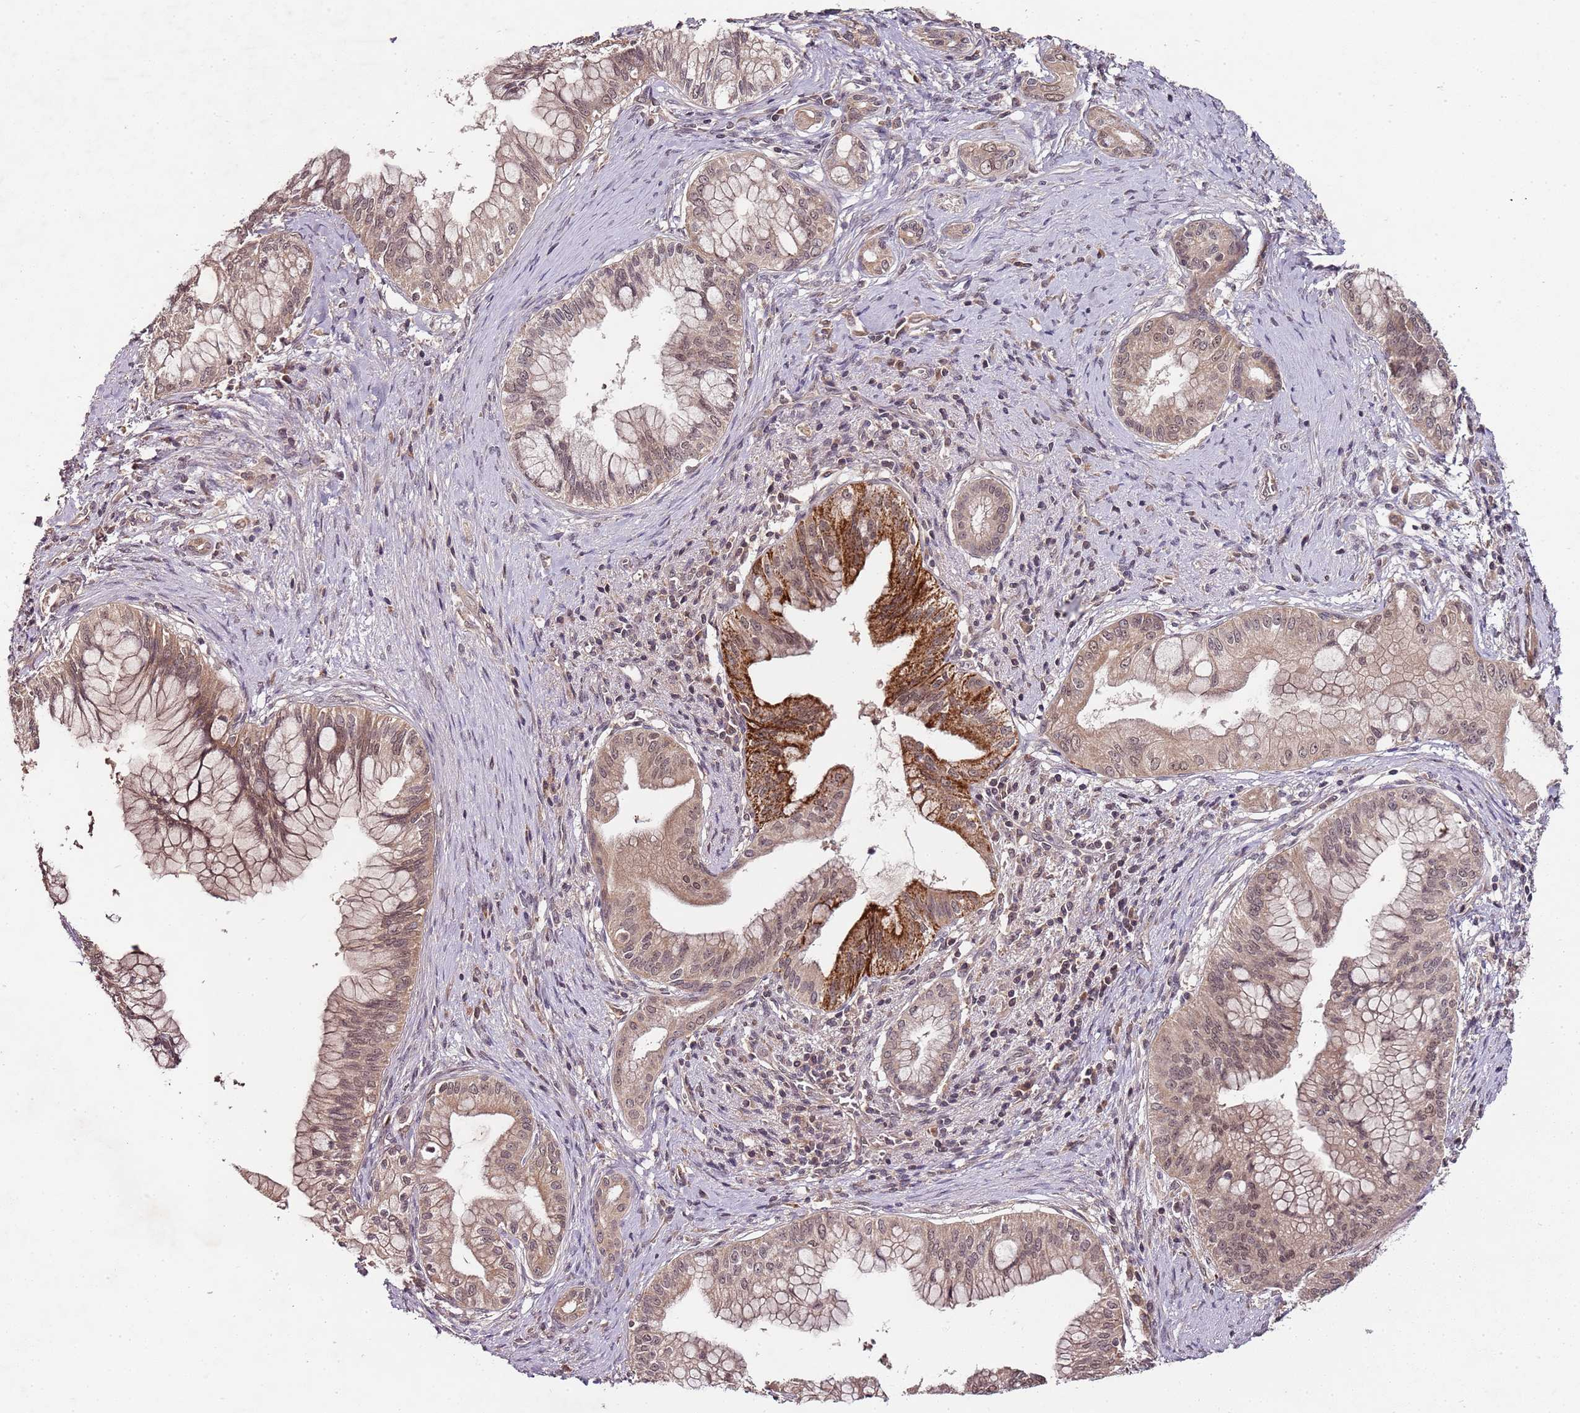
{"staining": {"intensity": "moderate", "quantity": ">75%", "location": "cytoplasmic/membranous,nuclear"}, "tissue": "pancreatic cancer", "cell_type": "Tumor cells", "image_type": "cancer", "snomed": [{"axis": "morphology", "description": "Adenocarcinoma, NOS"}, {"axis": "topography", "description": "Pancreas"}], "caption": "Protein staining of pancreatic cancer (adenocarcinoma) tissue exhibits moderate cytoplasmic/membranous and nuclear expression in approximately >75% of tumor cells.", "gene": "LIN37", "patient": {"sex": "male", "age": 46}}